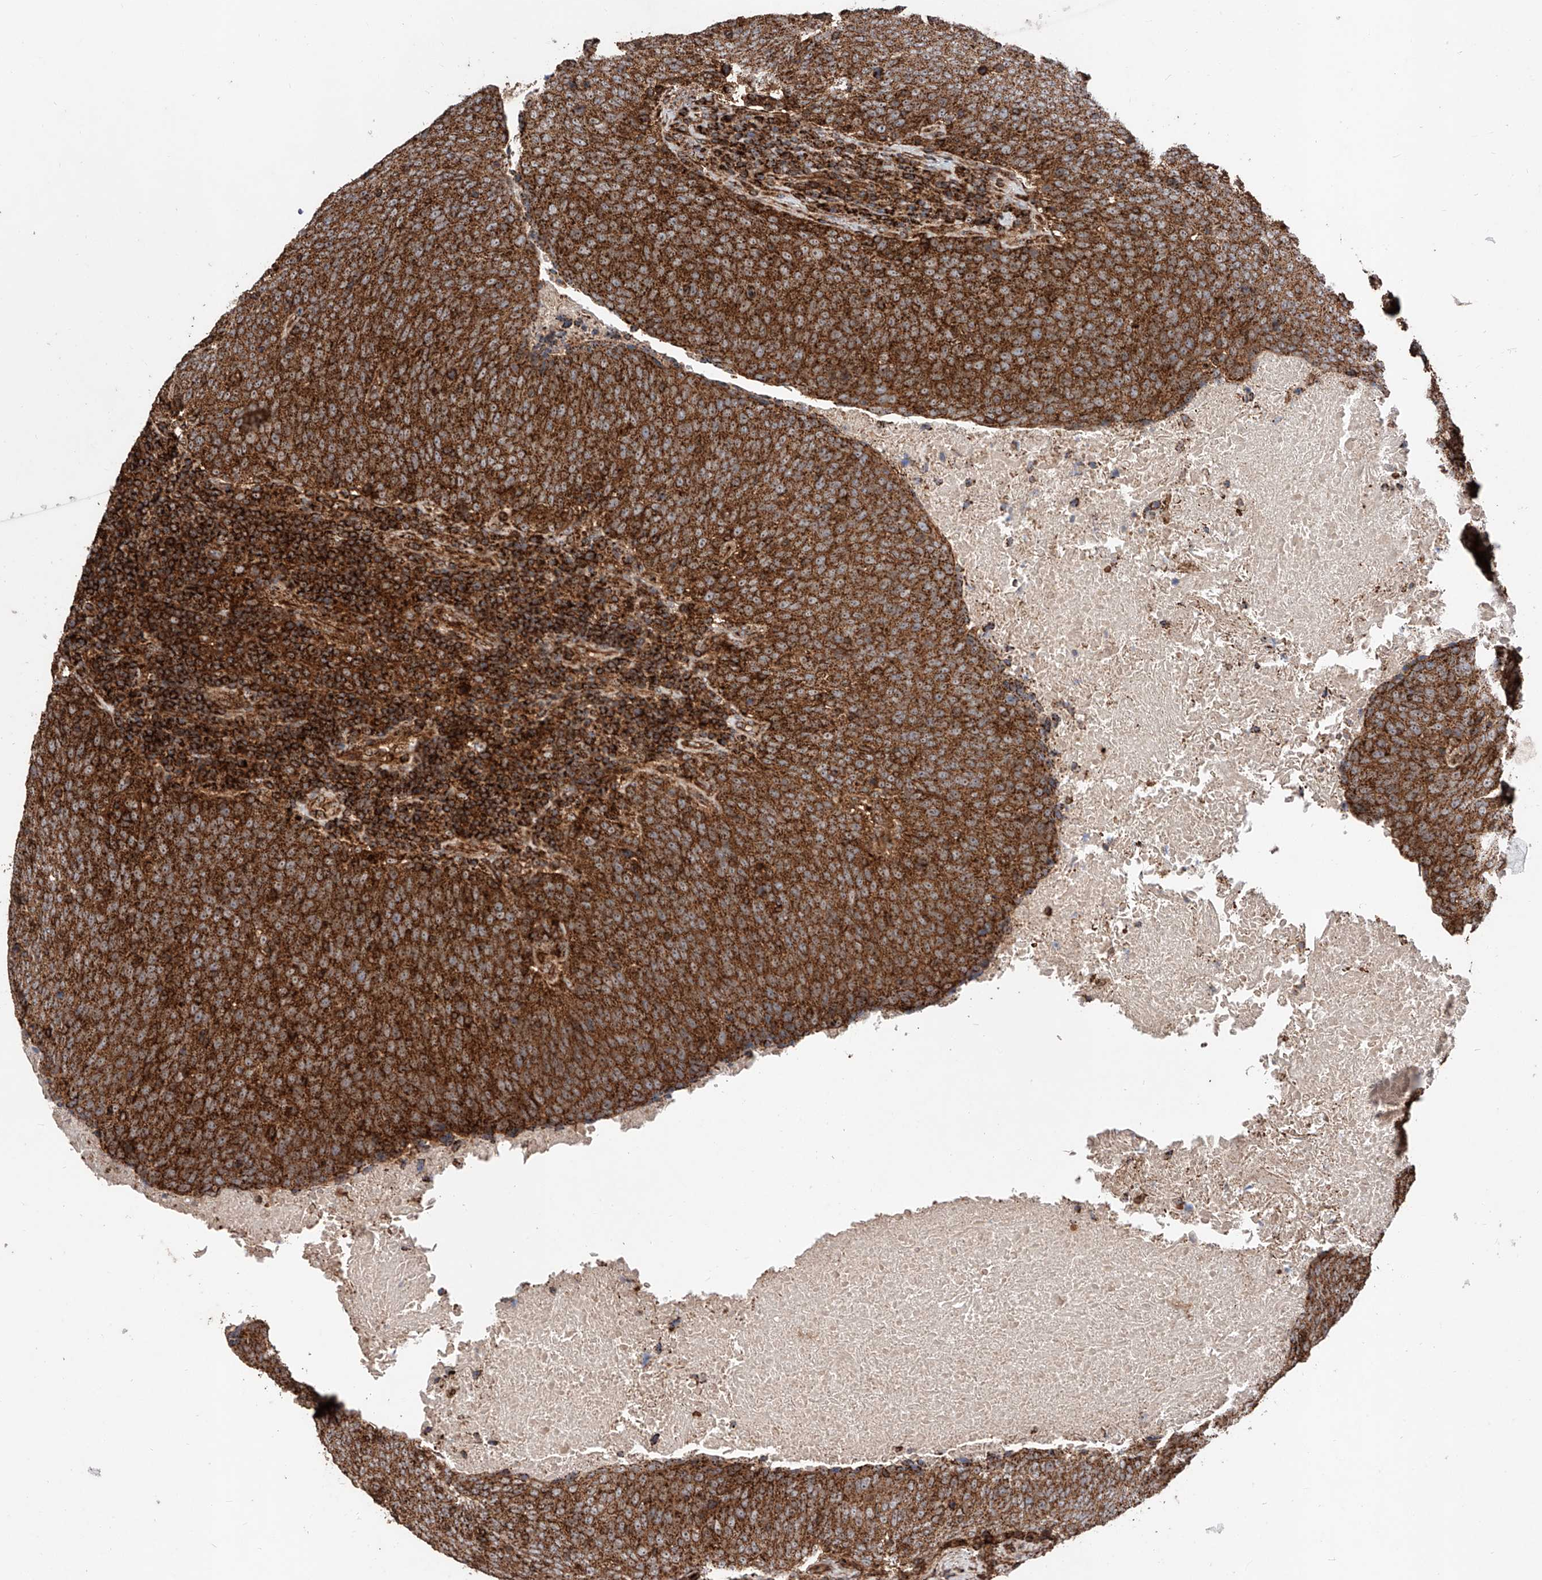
{"staining": {"intensity": "strong", "quantity": ">75%", "location": "cytoplasmic/membranous"}, "tissue": "head and neck cancer", "cell_type": "Tumor cells", "image_type": "cancer", "snomed": [{"axis": "morphology", "description": "Squamous cell carcinoma, NOS"}, {"axis": "morphology", "description": "Squamous cell carcinoma, metastatic, NOS"}, {"axis": "topography", "description": "Lymph node"}, {"axis": "topography", "description": "Head-Neck"}], "caption": "Tumor cells show high levels of strong cytoplasmic/membranous staining in approximately >75% of cells in human head and neck cancer. The staining is performed using DAB (3,3'-diaminobenzidine) brown chromogen to label protein expression. The nuclei are counter-stained blue using hematoxylin.", "gene": "PISD", "patient": {"sex": "male", "age": 62}}